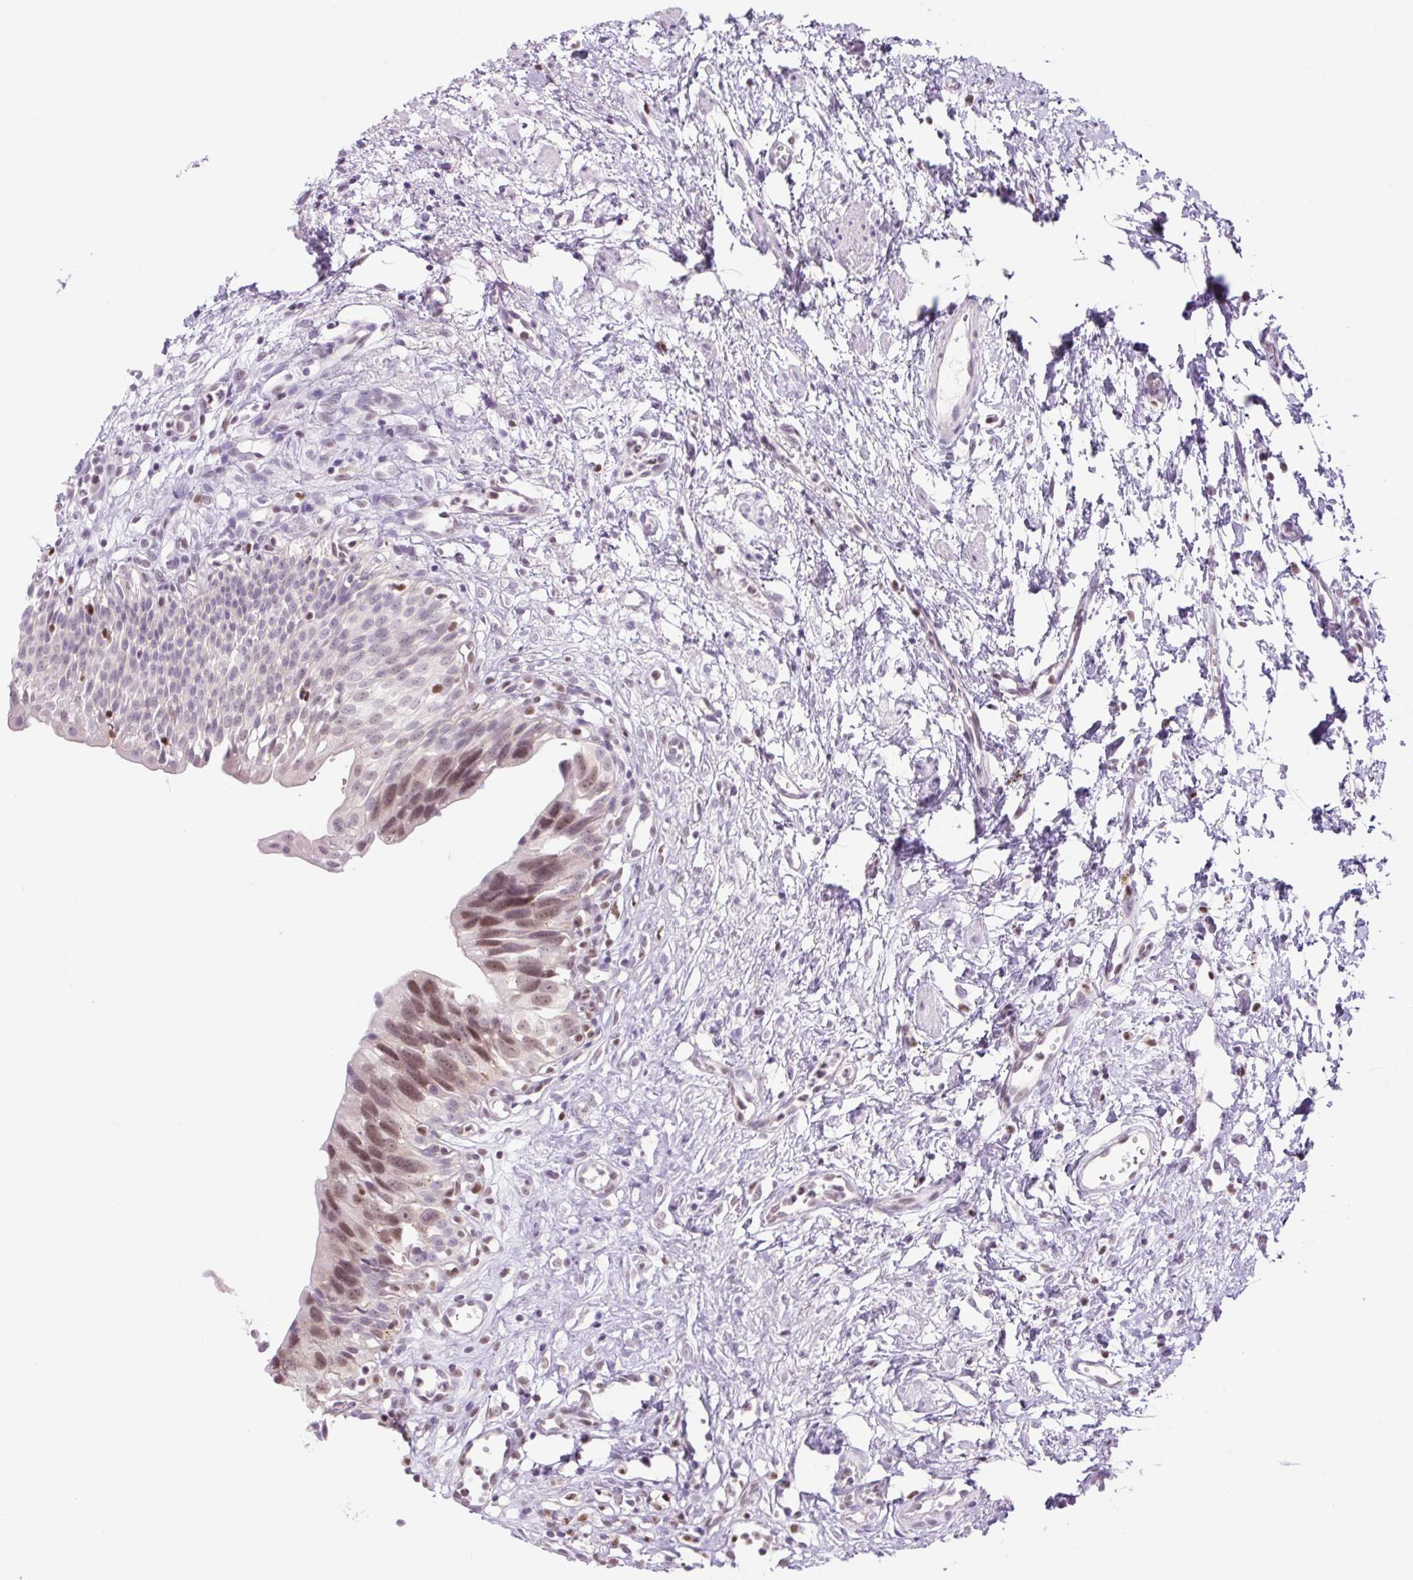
{"staining": {"intensity": "moderate", "quantity": "<25%", "location": "nuclear"}, "tissue": "urinary bladder", "cell_type": "Urothelial cells", "image_type": "normal", "snomed": [{"axis": "morphology", "description": "Normal tissue, NOS"}, {"axis": "topography", "description": "Urinary bladder"}], "caption": "Brown immunohistochemical staining in unremarkable human urinary bladder exhibits moderate nuclear staining in about <25% of urothelial cells.", "gene": "TLE3", "patient": {"sex": "male", "age": 51}}